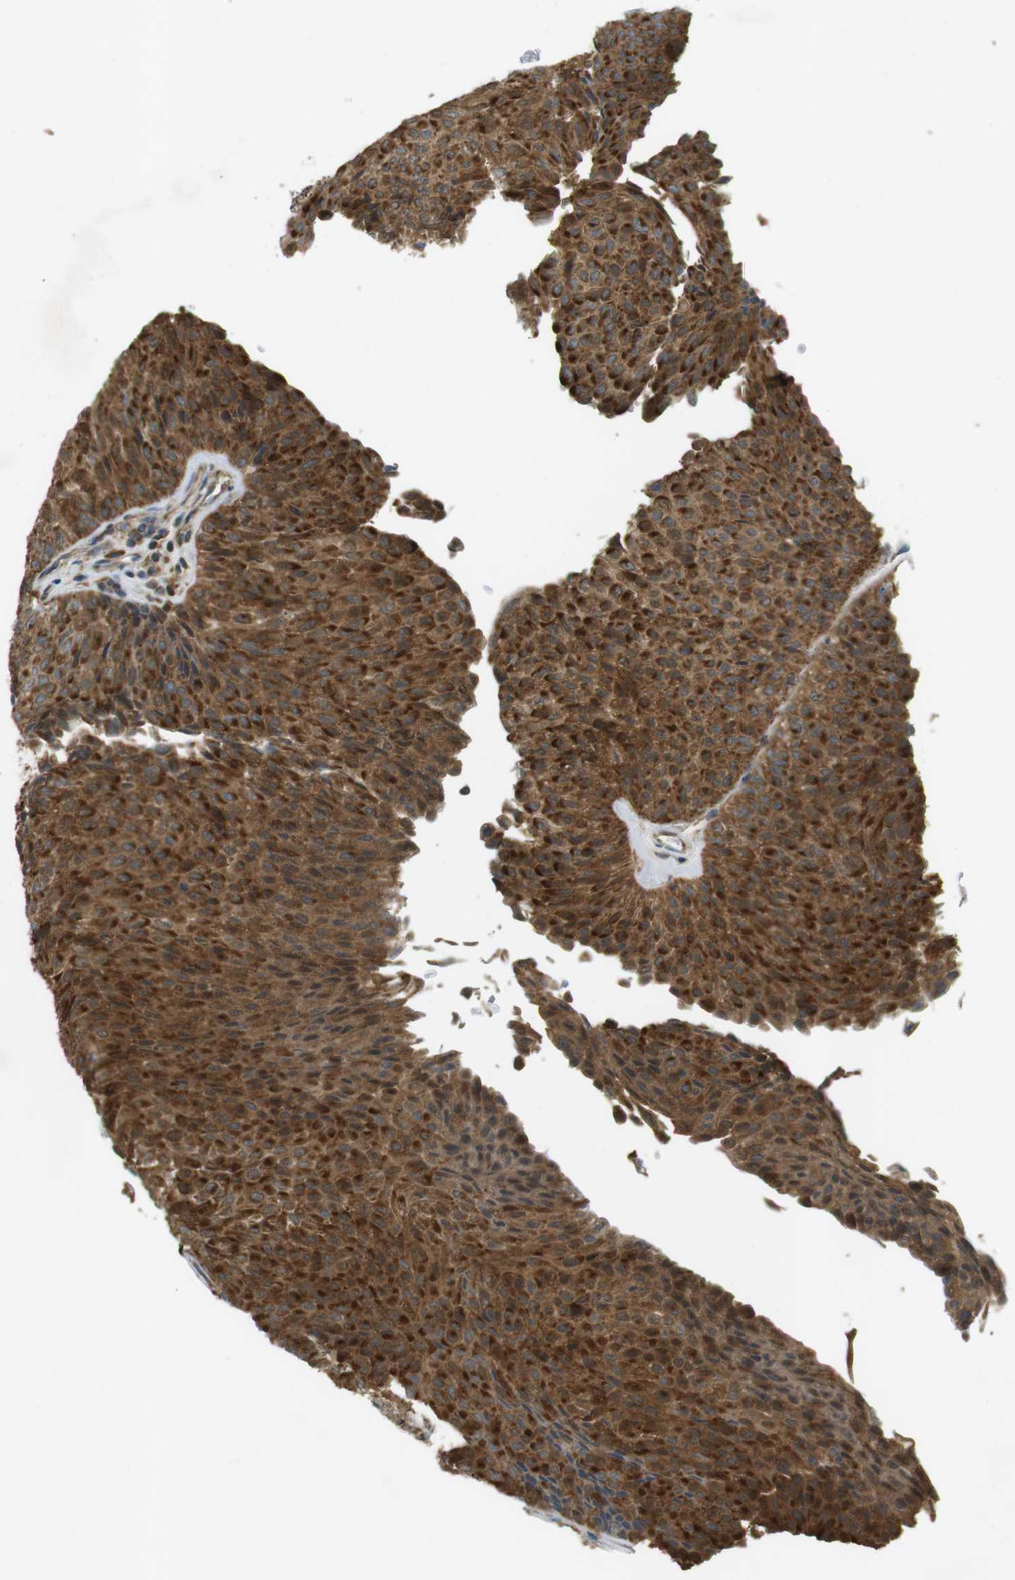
{"staining": {"intensity": "strong", "quantity": ">75%", "location": "cytoplasmic/membranous"}, "tissue": "urothelial cancer", "cell_type": "Tumor cells", "image_type": "cancer", "snomed": [{"axis": "morphology", "description": "Urothelial carcinoma, Low grade"}, {"axis": "topography", "description": "Urinary bladder"}], "caption": "Immunohistochemical staining of human low-grade urothelial carcinoma demonstrates high levels of strong cytoplasmic/membranous staining in about >75% of tumor cells.", "gene": "SLC41A1", "patient": {"sex": "male", "age": 78}}